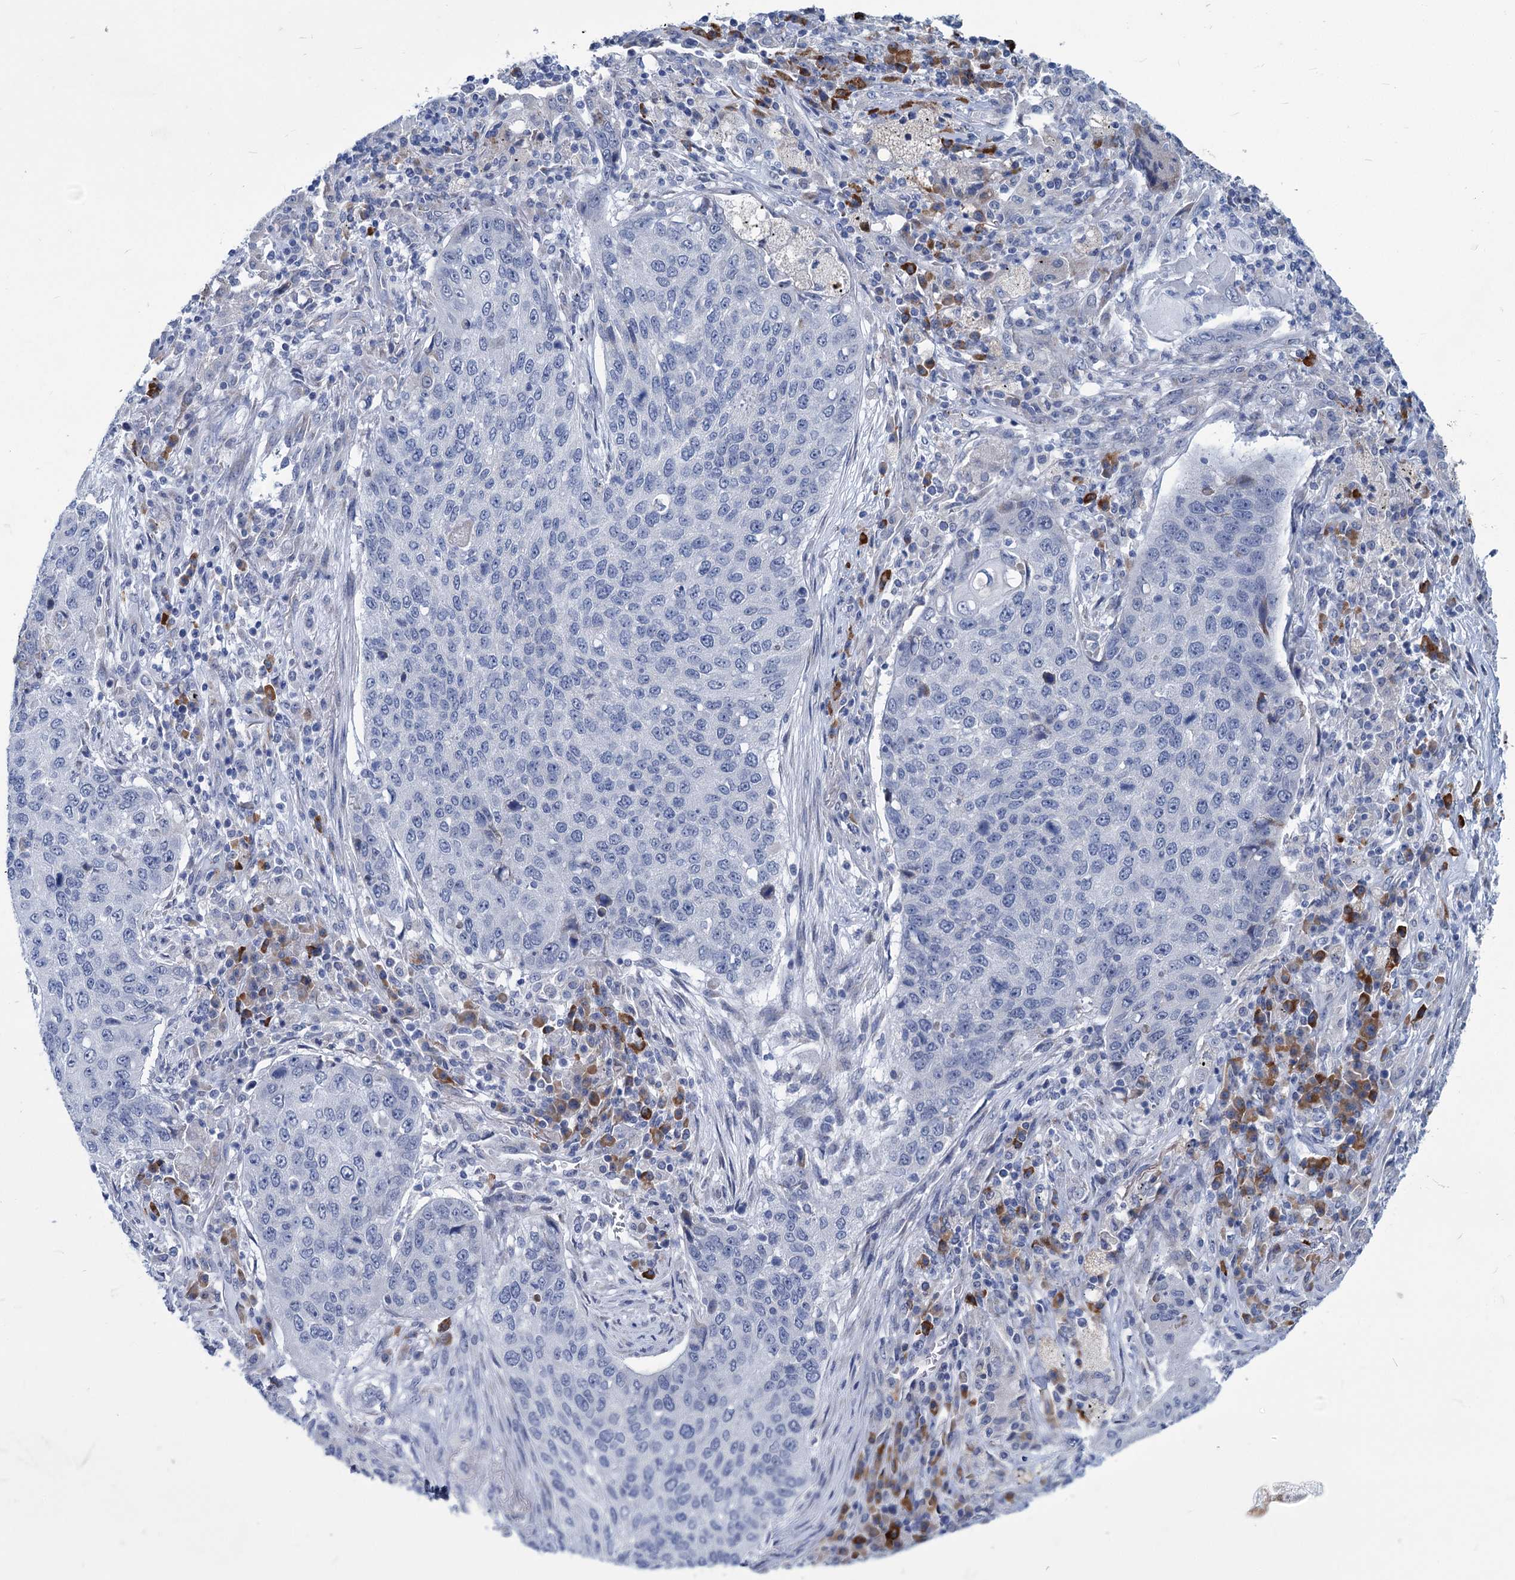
{"staining": {"intensity": "negative", "quantity": "none", "location": "none"}, "tissue": "lung cancer", "cell_type": "Tumor cells", "image_type": "cancer", "snomed": [{"axis": "morphology", "description": "Squamous cell carcinoma, NOS"}, {"axis": "topography", "description": "Lung"}], "caption": "There is no significant positivity in tumor cells of lung cancer (squamous cell carcinoma).", "gene": "NEU3", "patient": {"sex": "female", "age": 63}}